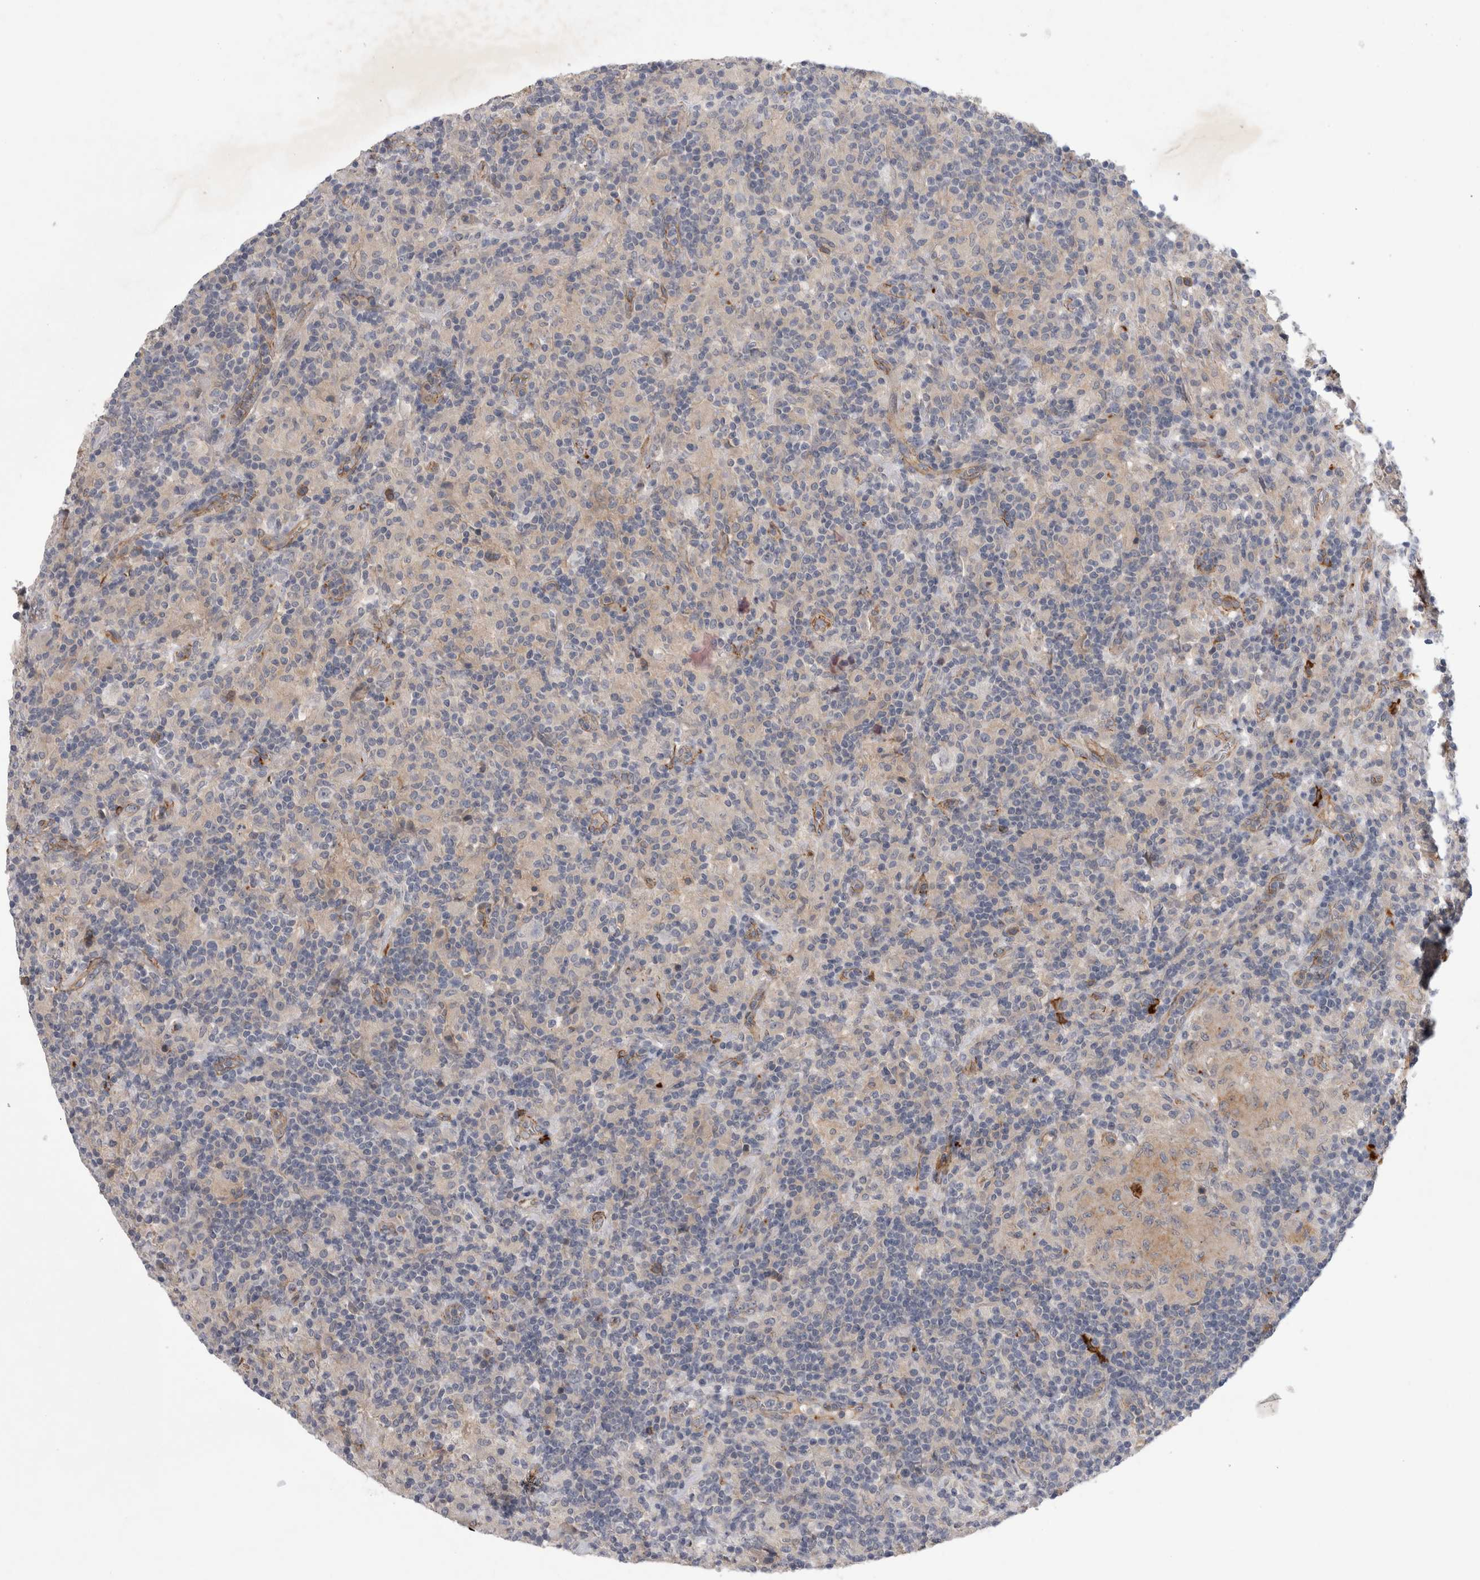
{"staining": {"intensity": "negative", "quantity": "none", "location": "none"}, "tissue": "lymphoma", "cell_type": "Tumor cells", "image_type": "cancer", "snomed": [{"axis": "morphology", "description": "Hodgkin's disease, NOS"}, {"axis": "topography", "description": "Lymph node"}], "caption": "Photomicrograph shows no significant protein positivity in tumor cells of lymphoma.", "gene": "ANKFY1", "patient": {"sex": "male", "age": 70}}